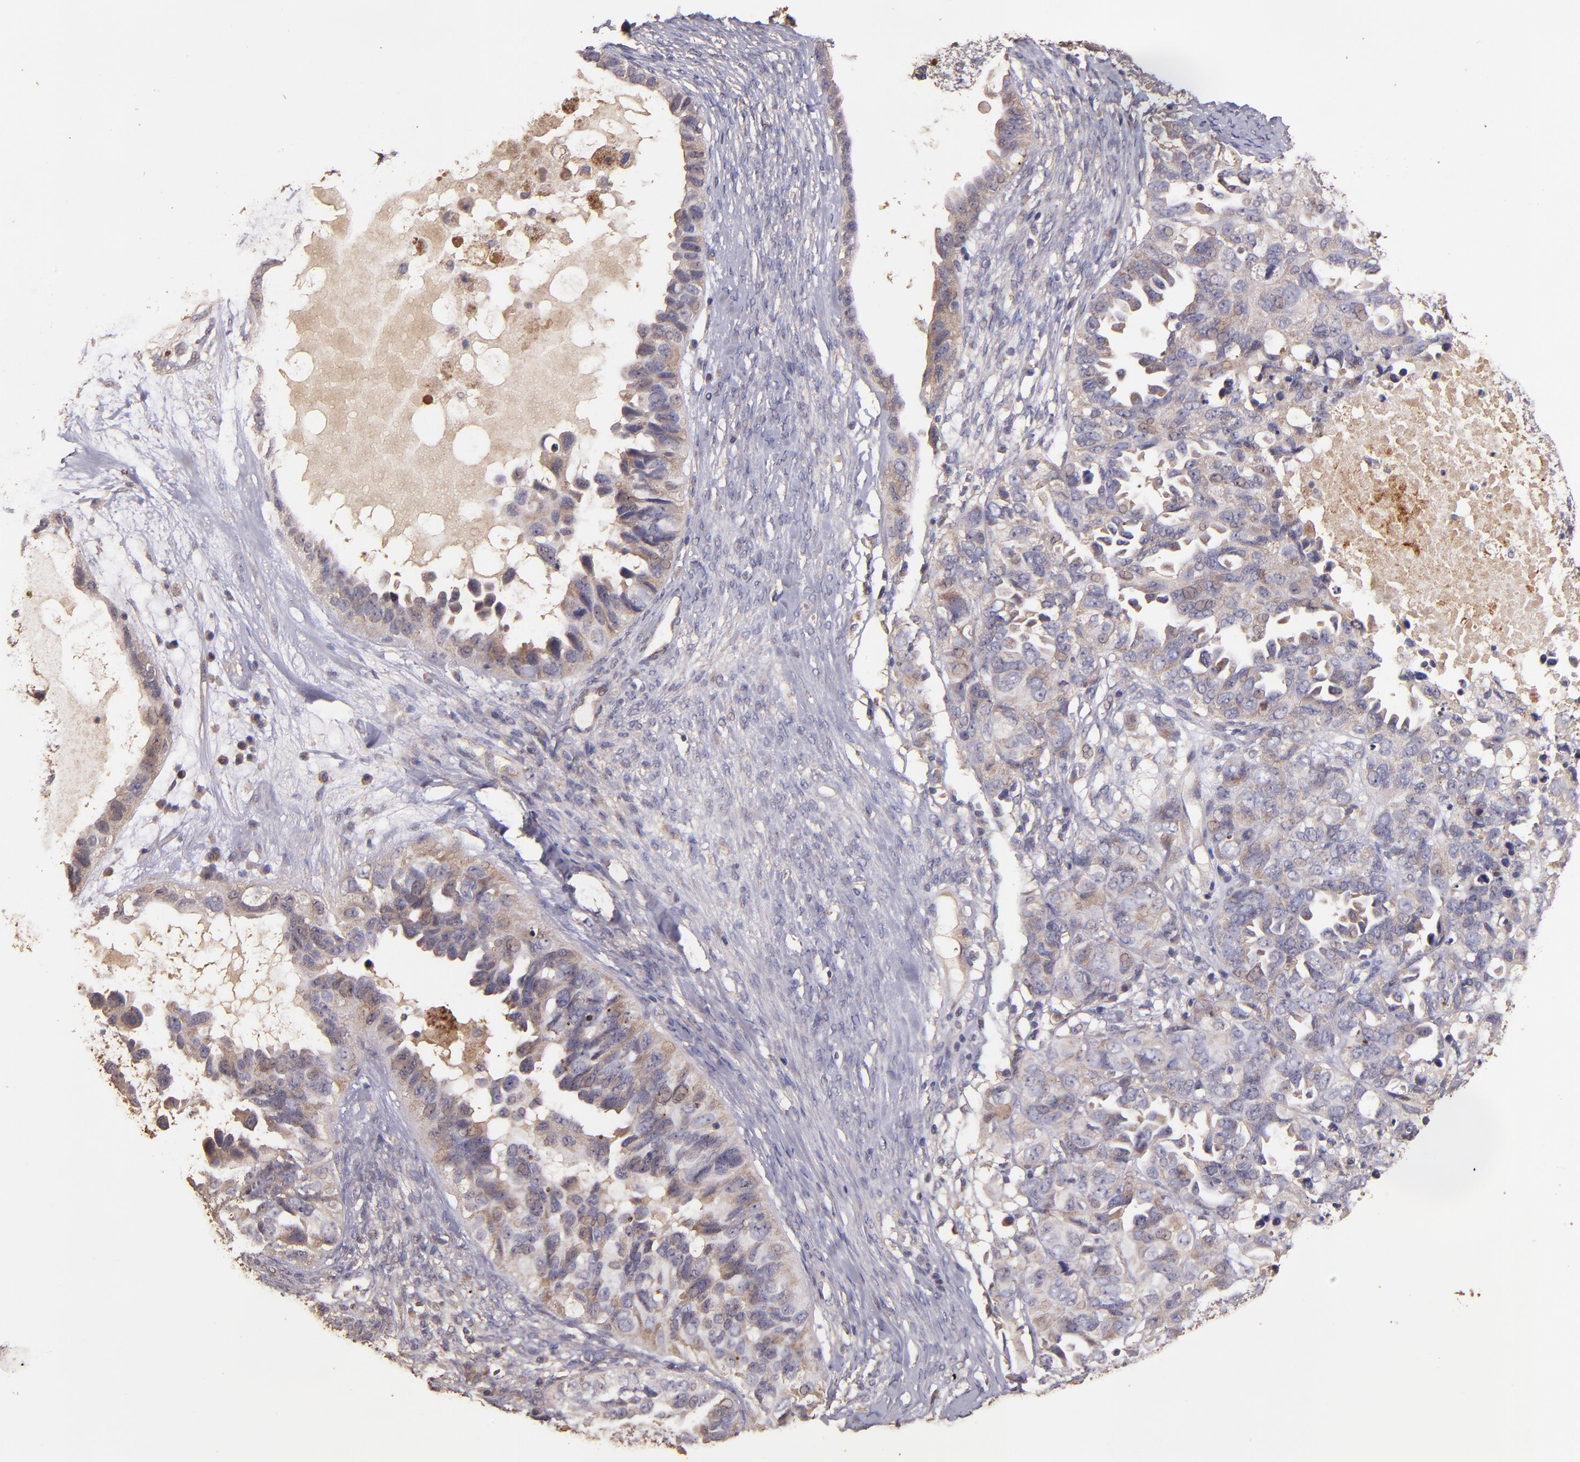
{"staining": {"intensity": "weak", "quantity": ">75%", "location": "cytoplasmic/membranous,nuclear"}, "tissue": "ovarian cancer", "cell_type": "Tumor cells", "image_type": "cancer", "snomed": [{"axis": "morphology", "description": "Cystadenocarcinoma, serous, NOS"}, {"axis": "topography", "description": "Ovary"}], "caption": "Protein expression analysis of ovarian cancer (serous cystadenocarcinoma) demonstrates weak cytoplasmic/membranous and nuclear staining in approximately >75% of tumor cells.", "gene": "HECTD1", "patient": {"sex": "female", "age": 82}}